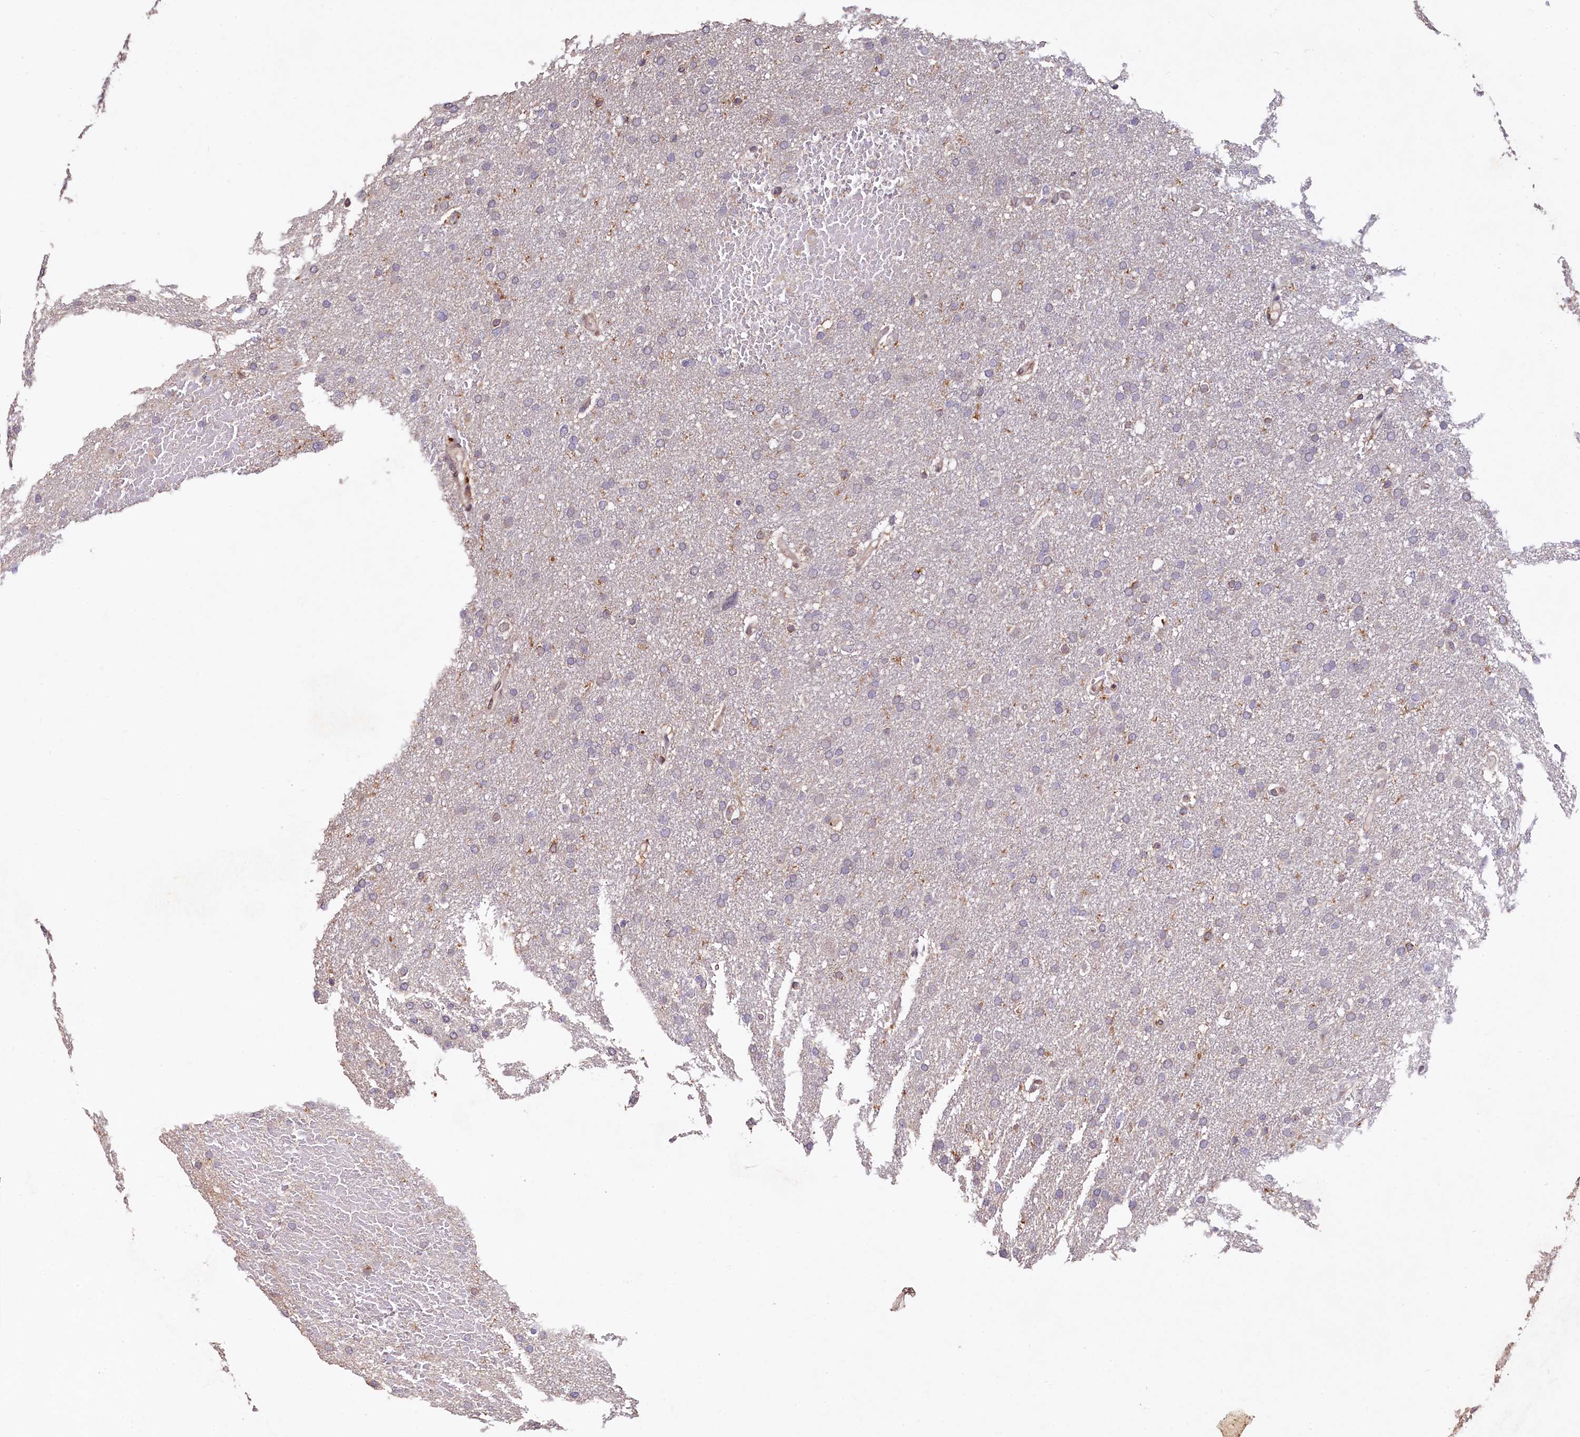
{"staining": {"intensity": "weak", "quantity": "<25%", "location": "cytoplasmic/membranous"}, "tissue": "glioma", "cell_type": "Tumor cells", "image_type": "cancer", "snomed": [{"axis": "morphology", "description": "Glioma, malignant, High grade"}, {"axis": "topography", "description": "Cerebral cortex"}], "caption": "This is a micrograph of IHC staining of glioma, which shows no positivity in tumor cells.", "gene": "C5orf15", "patient": {"sex": "female", "age": 36}}